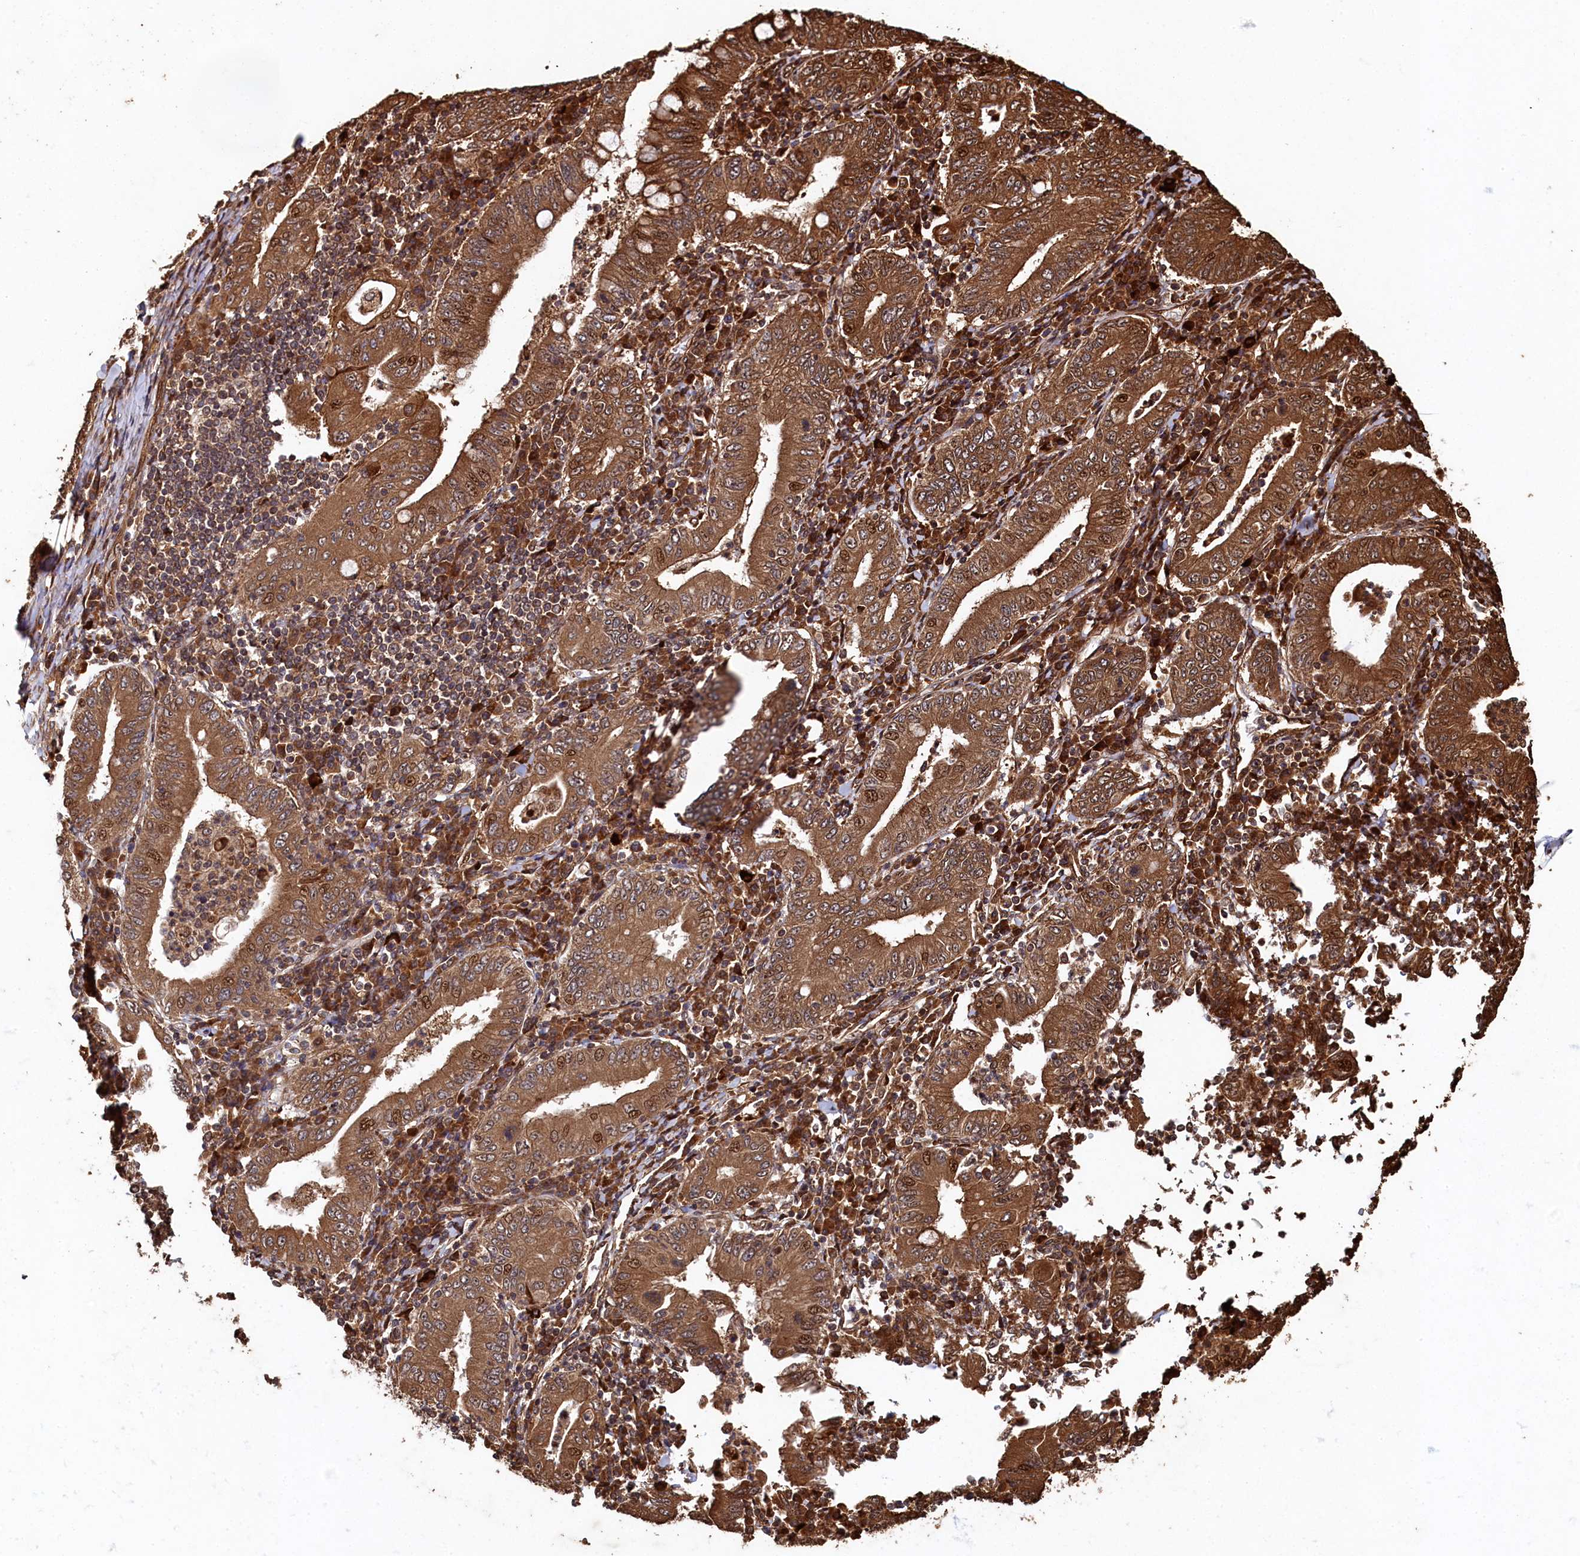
{"staining": {"intensity": "strong", "quantity": ">75%", "location": "cytoplasmic/membranous"}, "tissue": "stomach cancer", "cell_type": "Tumor cells", "image_type": "cancer", "snomed": [{"axis": "morphology", "description": "Normal tissue, NOS"}, {"axis": "morphology", "description": "Adenocarcinoma, NOS"}, {"axis": "topography", "description": "Esophagus"}, {"axis": "topography", "description": "Stomach, upper"}, {"axis": "topography", "description": "Peripheral nerve tissue"}], "caption": "Protein analysis of adenocarcinoma (stomach) tissue reveals strong cytoplasmic/membranous staining in approximately >75% of tumor cells.", "gene": "PIGN", "patient": {"sex": "male", "age": 62}}